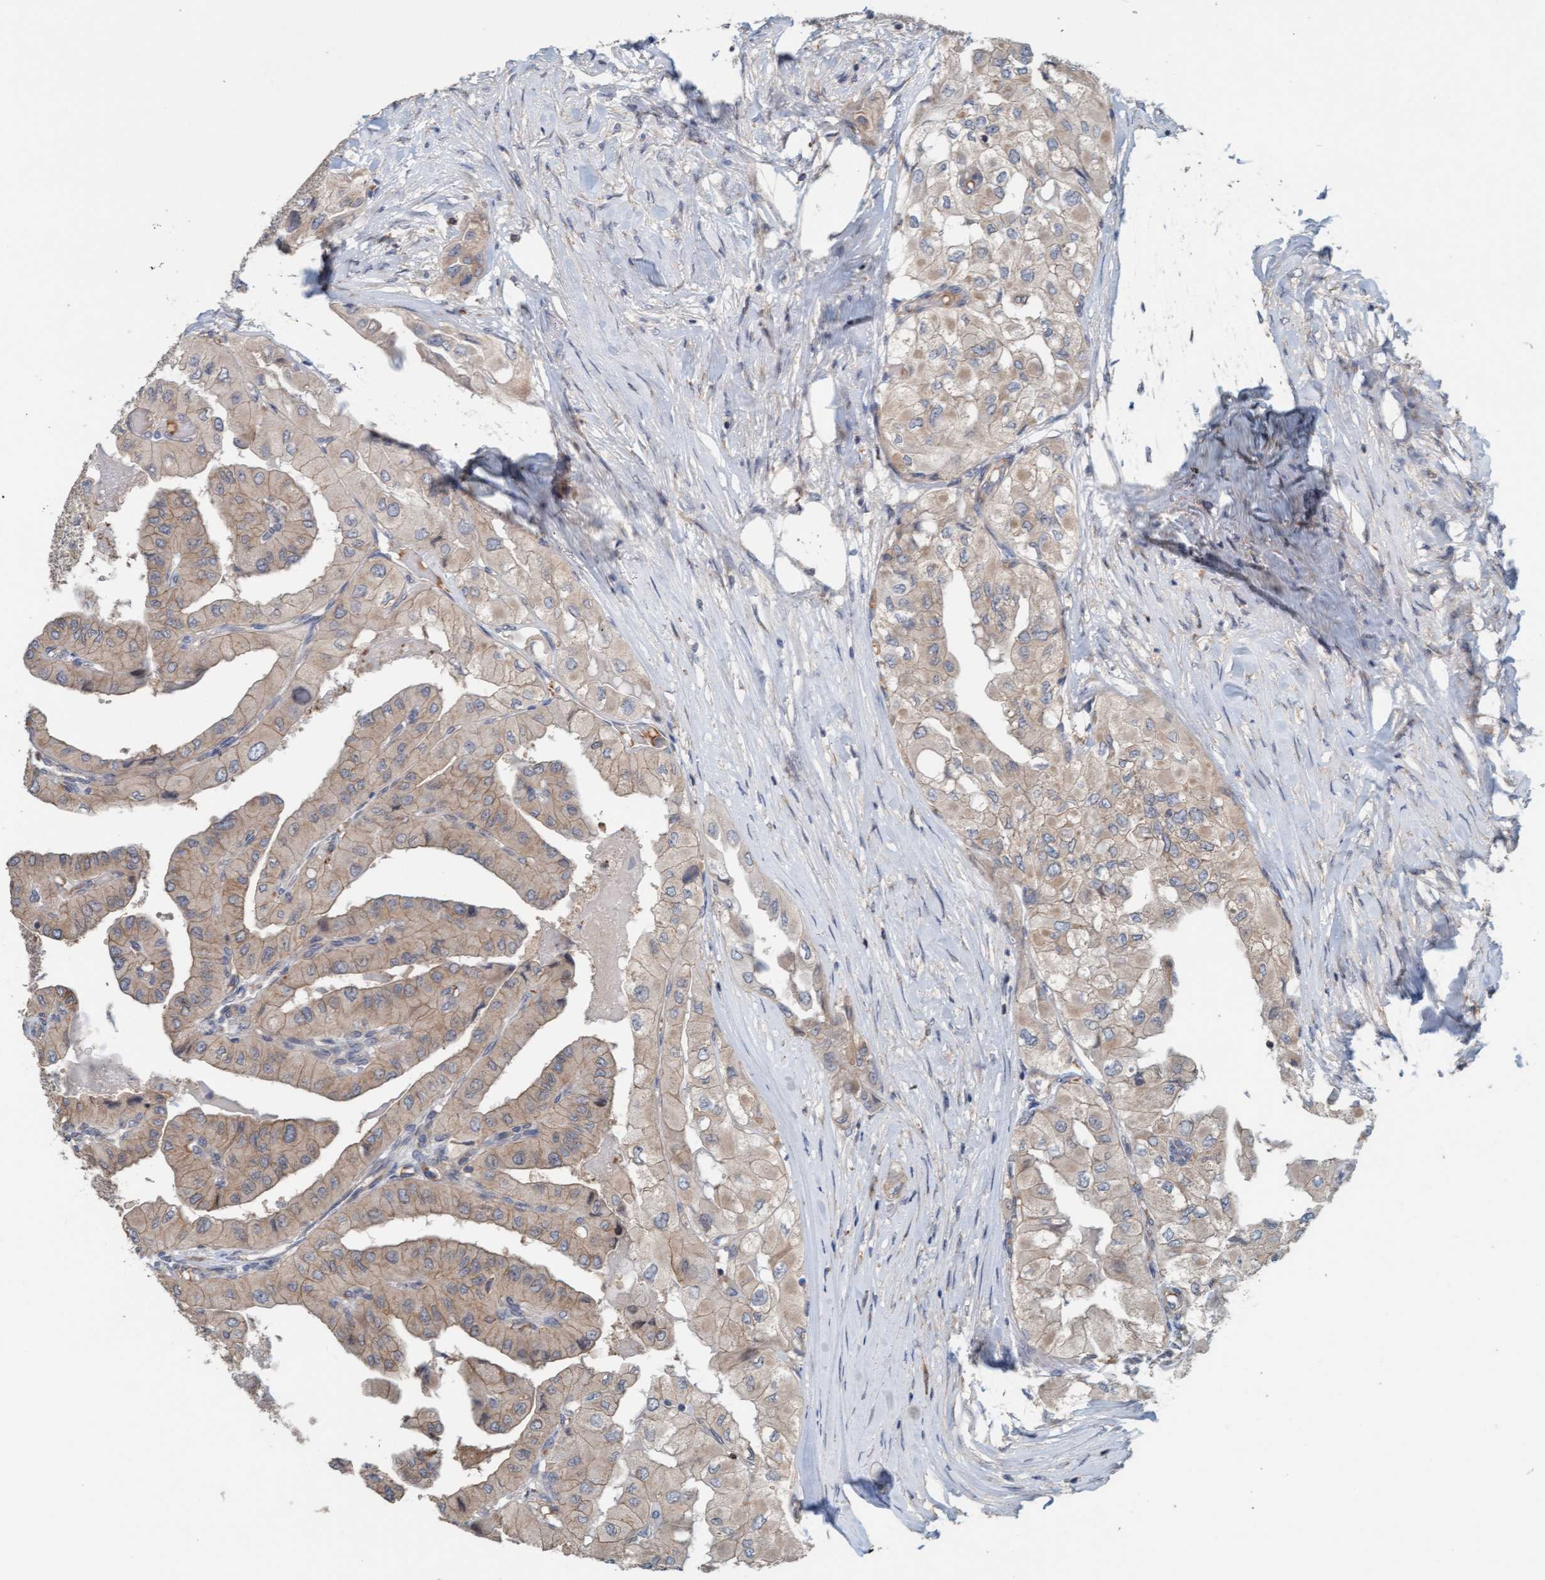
{"staining": {"intensity": "weak", "quantity": "25%-75%", "location": "cytoplasmic/membranous"}, "tissue": "thyroid cancer", "cell_type": "Tumor cells", "image_type": "cancer", "snomed": [{"axis": "morphology", "description": "Papillary adenocarcinoma, NOS"}, {"axis": "topography", "description": "Thyroid gland"}], "caption": "Tumor cells exhibit weak cytoplasmic/membranous expression in approximately 25%-75% of cells in thyroid cancer (papillary adenocarcinoma). (Stains: DAB (3,3'-diaminobenzidine) in brown, nuclei in blue, Microscopy: brightfield microscopy at high magnification).", "gene": "UBAP1", "patient": {"sex": "female", "age": 59}}